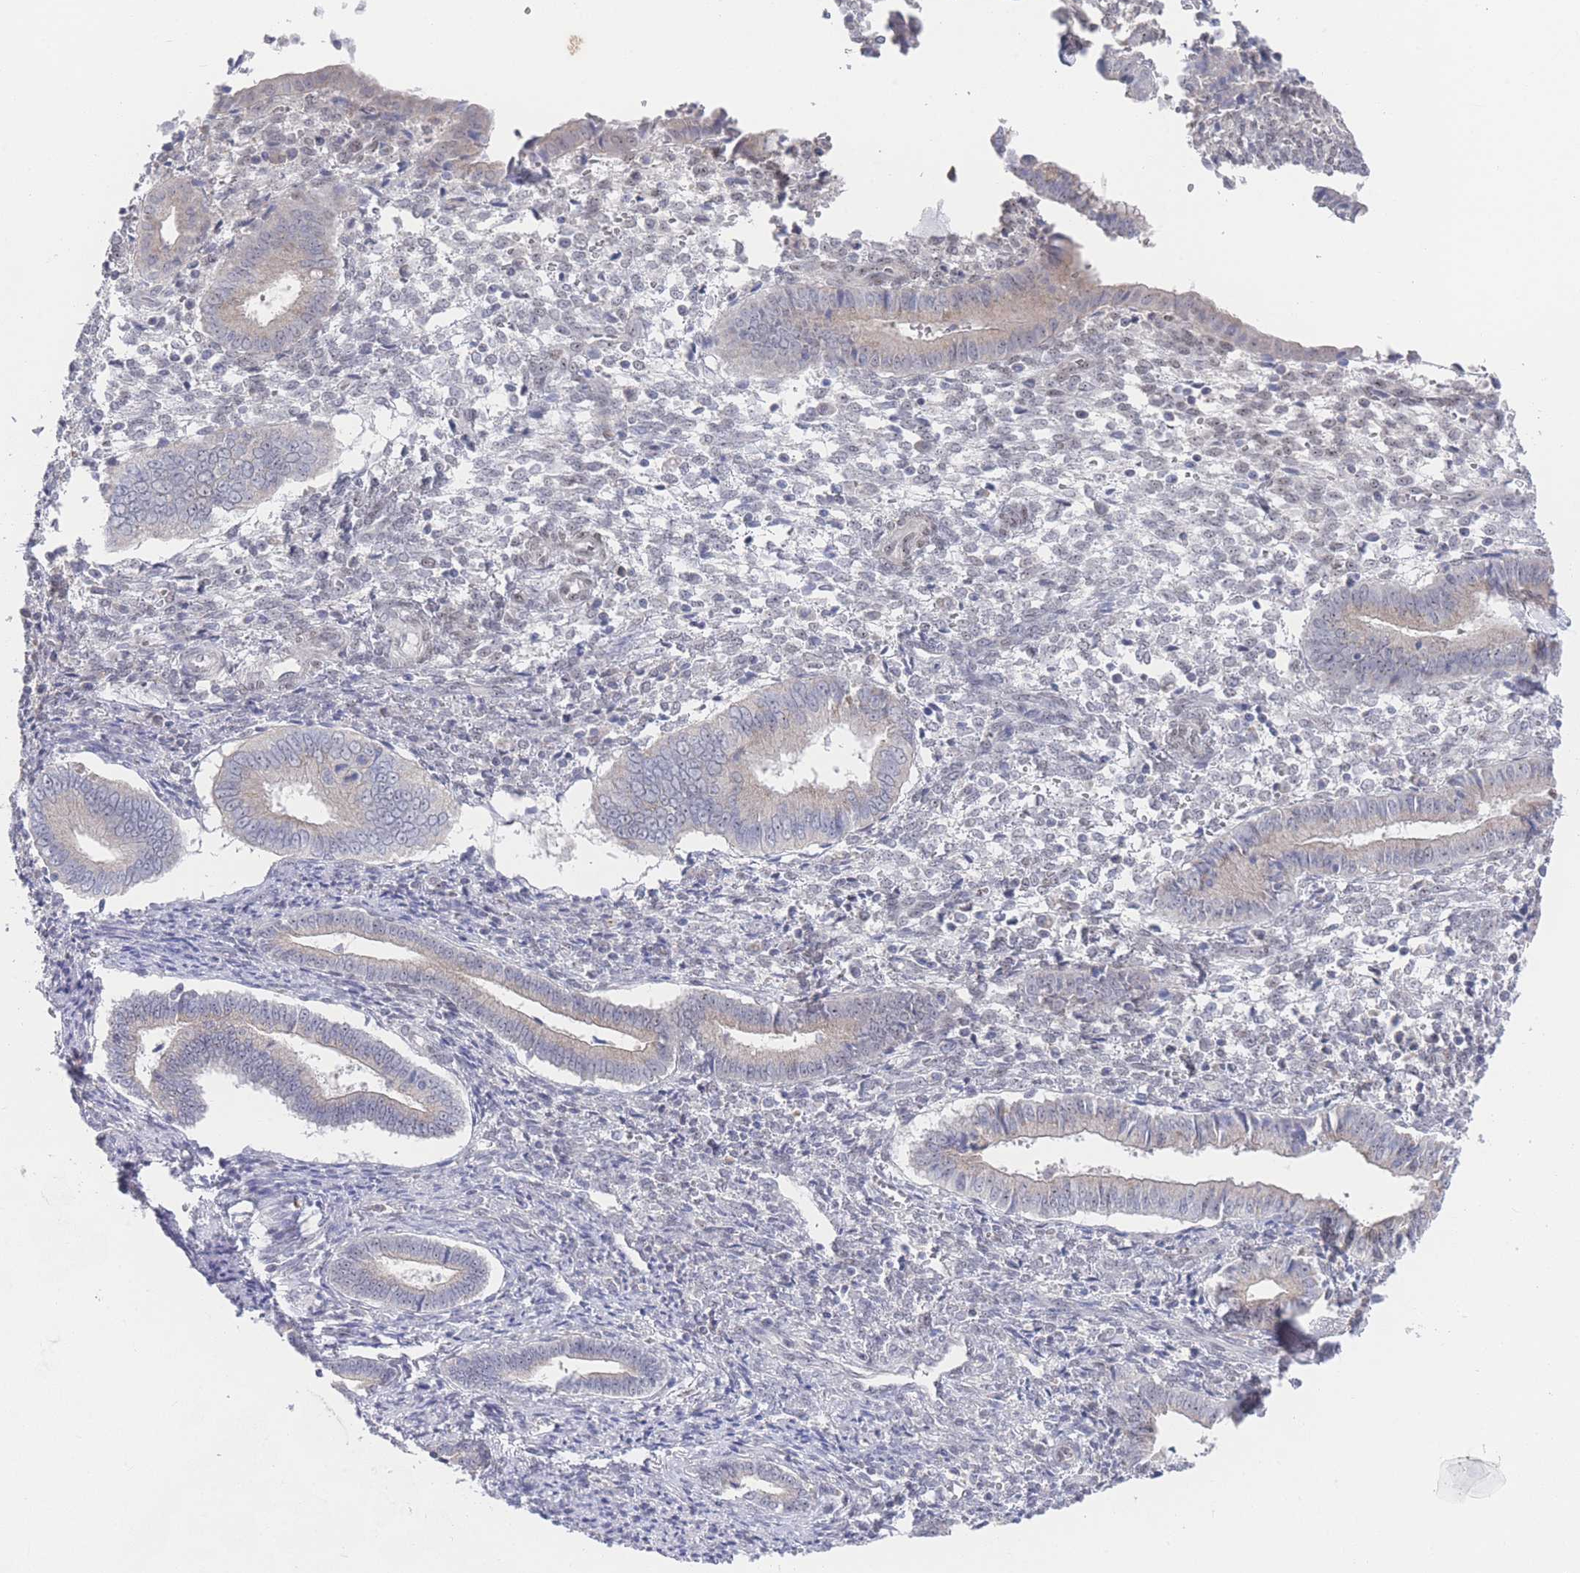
{"staining": {"intensity": "negative", "quantity": "none", "location": "none"}, "tissue": "endometrium", "cell_type": "Cells in endometrial stroma", "image_type": "normal", "snomed": [{"axis": "morphology", "description": "Normal tissue, NOS"}, {"axis": "topography", "description": "Other"}, {"axis": "topography", "description": "Endometrium"}], "caption": "A high-resolution histopathology image shows IHC staining of unremarkable endometrium, which displays no significant expression in cells in endometrial stroma. The staining is performed using DAB brown chromogen with nuclei counter-stained in using hematoxylin.", "gene": "ZNF142", "patient": {"sex": "female", "age": 44}}